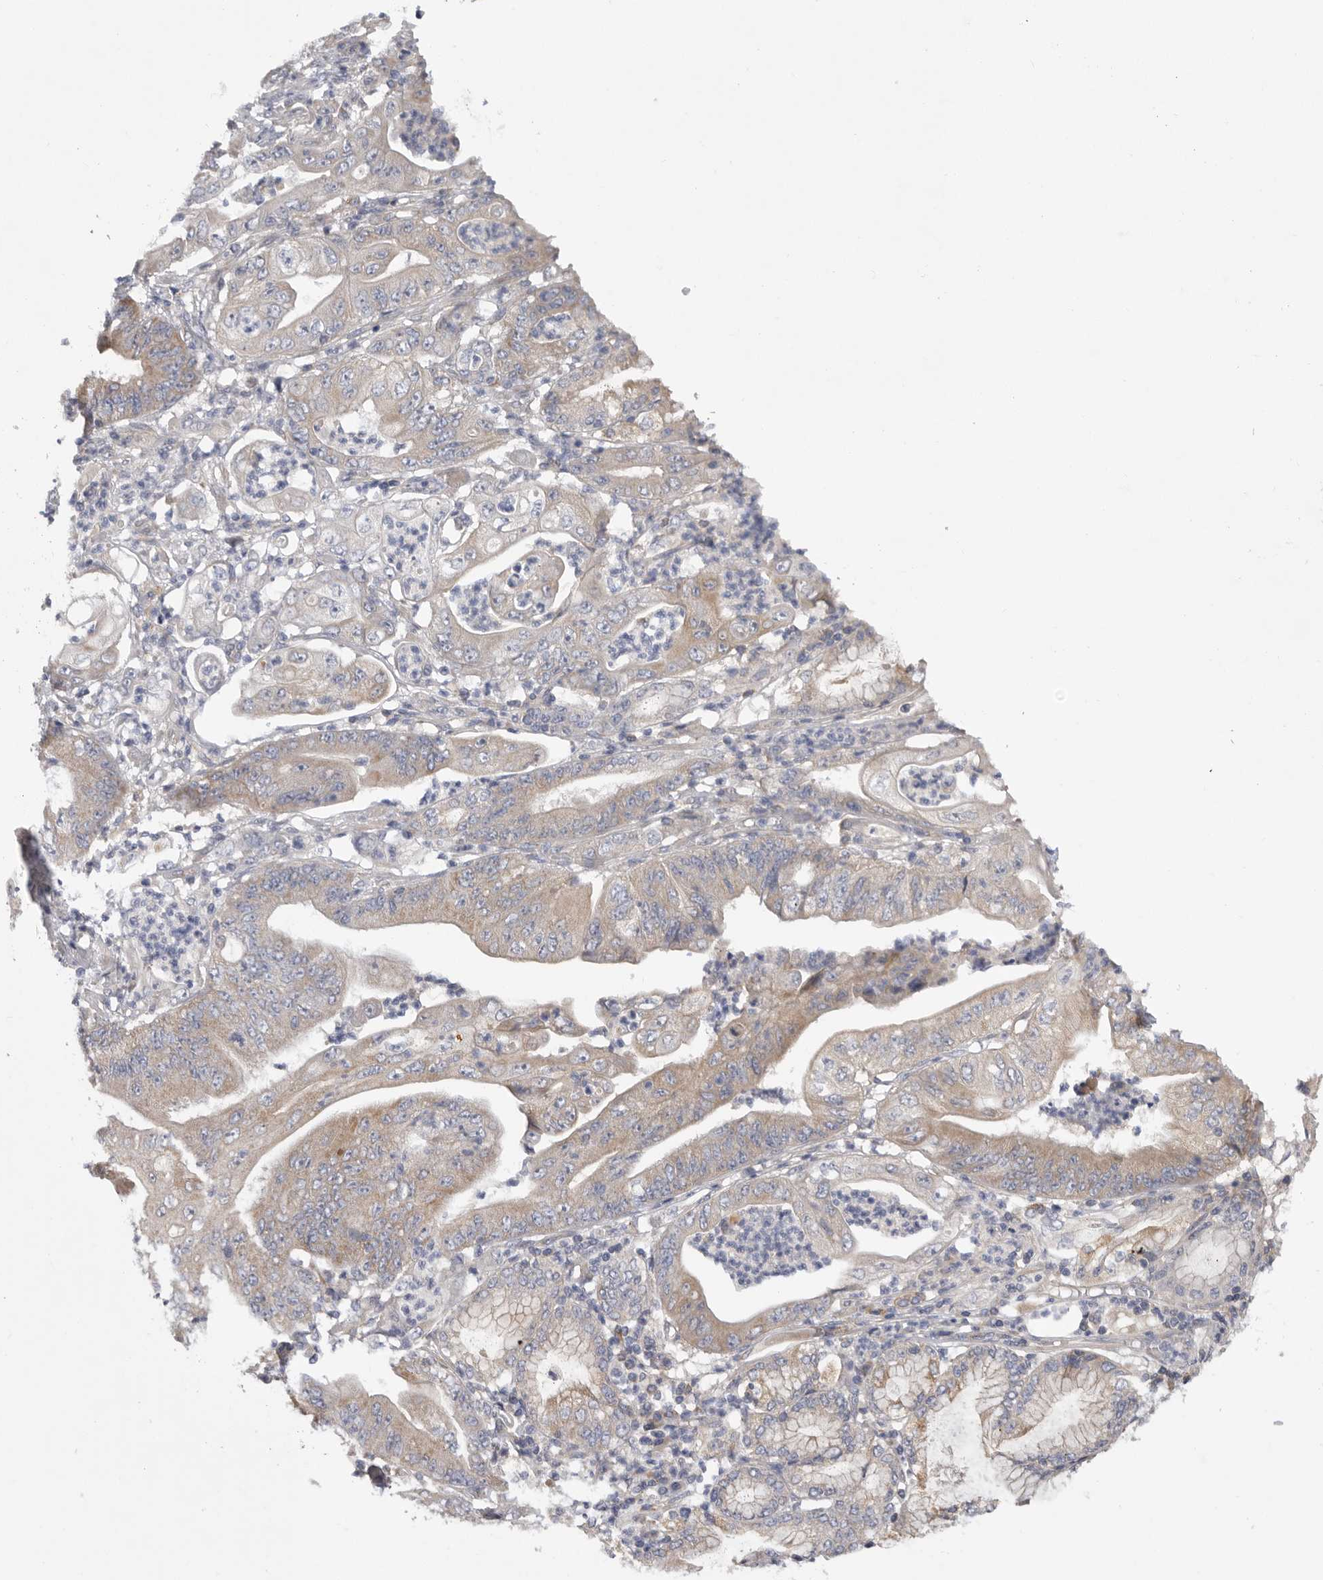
{"staining": {"intensity": "weak", "quantity": "25%-75%", "location": "cytoplasmic/membranous"}, "tissue": "stomach cancer", "cell_type": "Tumor cells", "image_type": "cancer", "snomed": [{"axis": "morphology", "description": "Adenocarcinoma, NOS"}, {"axis": "topography", "description": "Stomach"}], "caption": "Human stomach cancer stained with a brown dye shows weak cytoplasmic/membranous positive positivity in about 25%-75% of tumor cells.", "gene": "MTFR1L", "patient": {"sex": "female", "age": 73}}